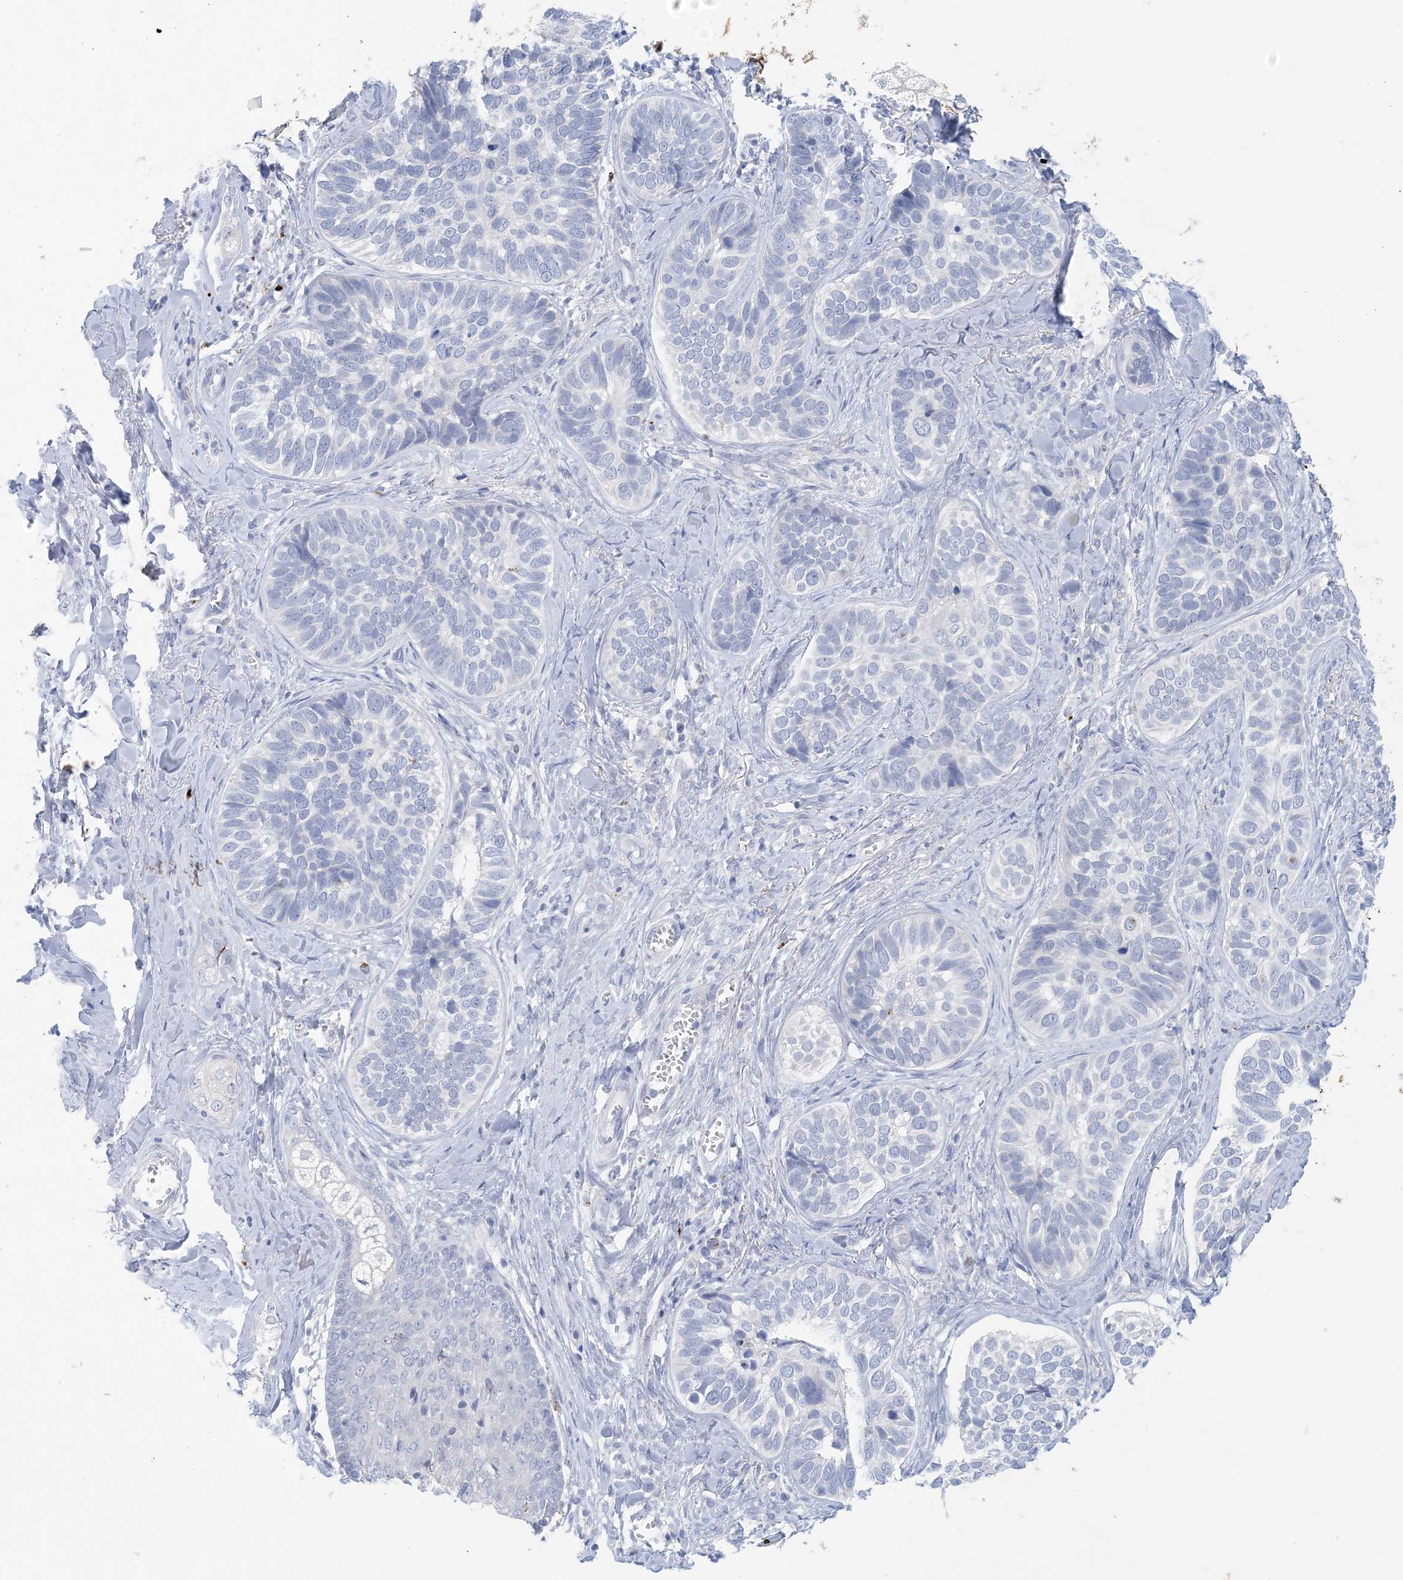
{"staining": {"intensity": "negative", "quantity": "none", "location": "none"}, "tissue": "skin cancer", "cell_type": "Tumor cells", "image_type": "cancer", "snomed": [{"axis": "morphology", "description": "Basal cell carcinoma"}, {"axis": "topography", "description": "Skin"}], "caption": "High power microscopy micrograph of an immunohistochemistry (IHC) image of skin cancer, revealing no significant staining in tumor cells.", "gene": "GABRG1", "patient": {"sex": "male", "age": 62}}